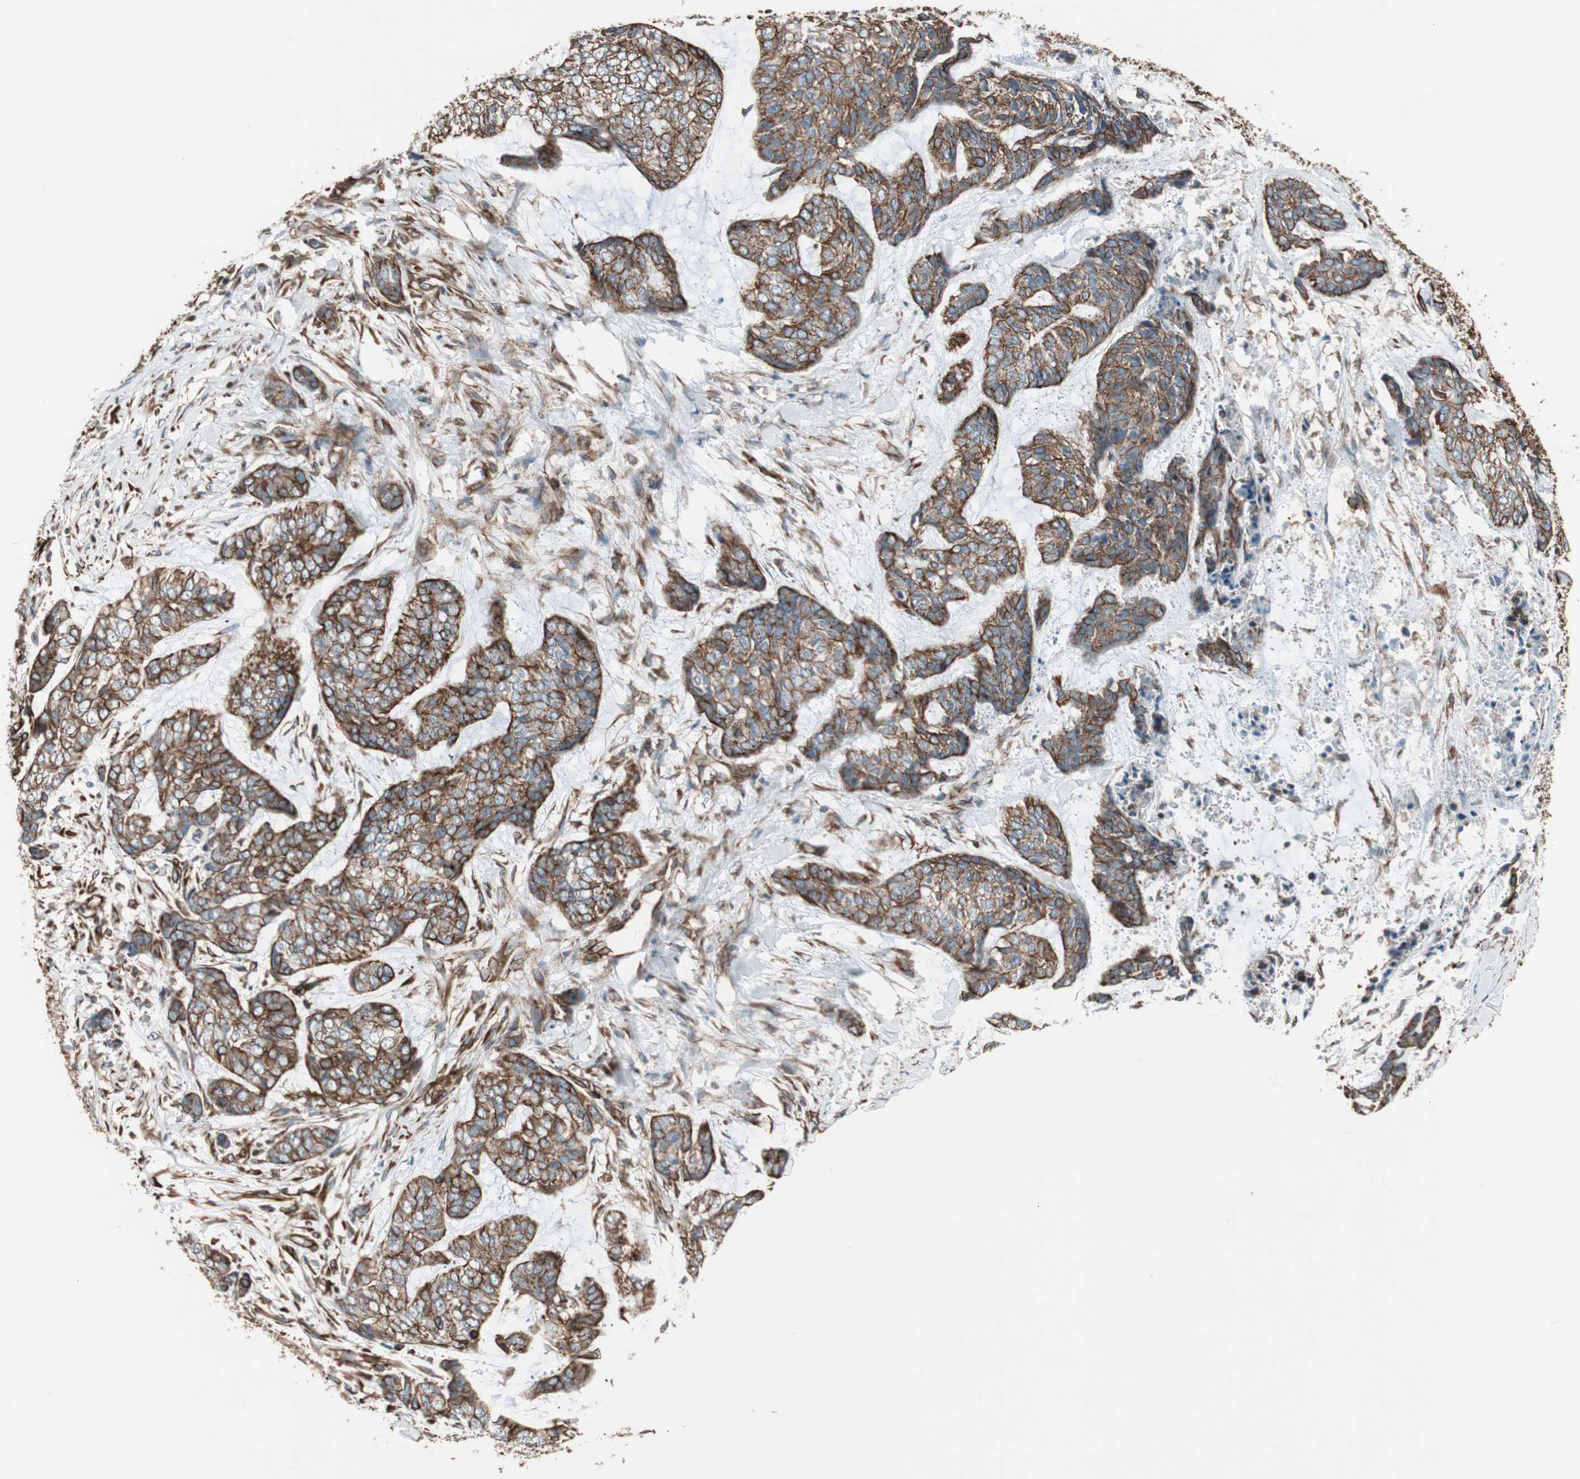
{"staining": {"intensity": "strong", "quantity": ">75%", "location": "cytoplasmic/membranous"}, "tissue": "skin cancer", "cell_type": "Tumor cells", "image_type": "cancer", "snomed": [{"axis": "morphology", "description": "Basal cell carcinoma"}, {"axis": "topography", "description": "Skin"}], "caption": "Immunohistochemical staining of human skin cancer displays high levels of strong cytoplasmic/membranous protein positivity in approximately >75% of tumor cells.", "gene": "TCTA", "patient": {"sex": "female", "age": 64}}